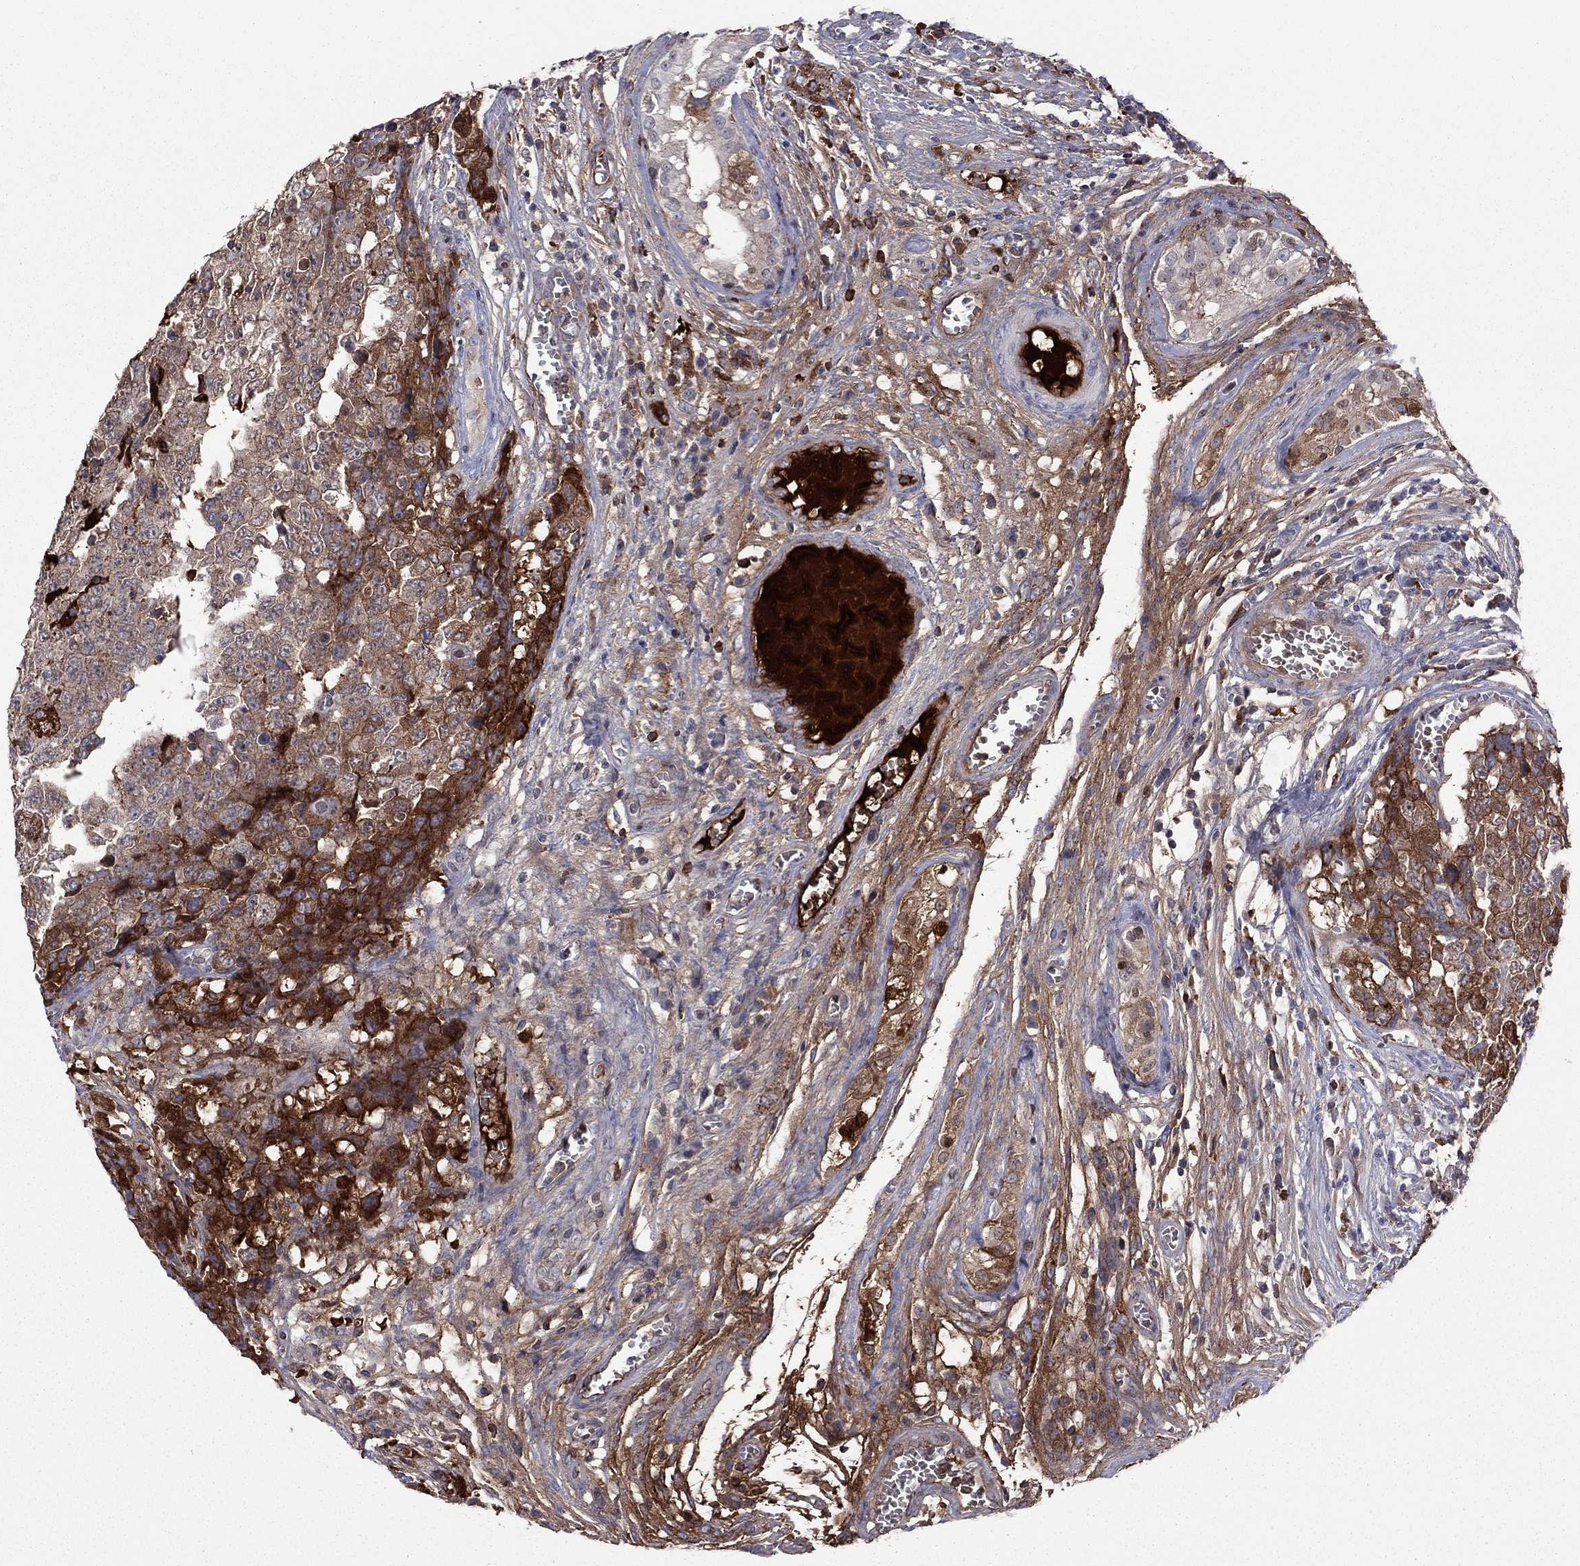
{"staining": {"intensity": "strong", "quantity": "<25%", "location": "cytoplasmic/membranous"}, "tissue": "testis cancer", "cell_type": "Tumor cells", "image_type": "cancer", "snomed": [{"axis": "morphology", "description": "Carcinoma, Embryonal, NOS"}, {"axis": "topography", "description": "Testis"}], "caption": "IHC (DAB (3,3'-diaminobenzidine)) staining of embryonal carcinoma (testis) reveals strong cytoplasmic/membranous protein positivity in approximately <25% of tumor cells.", "gene": "HPX", "patient": {"sex": "male", "age": 23}}